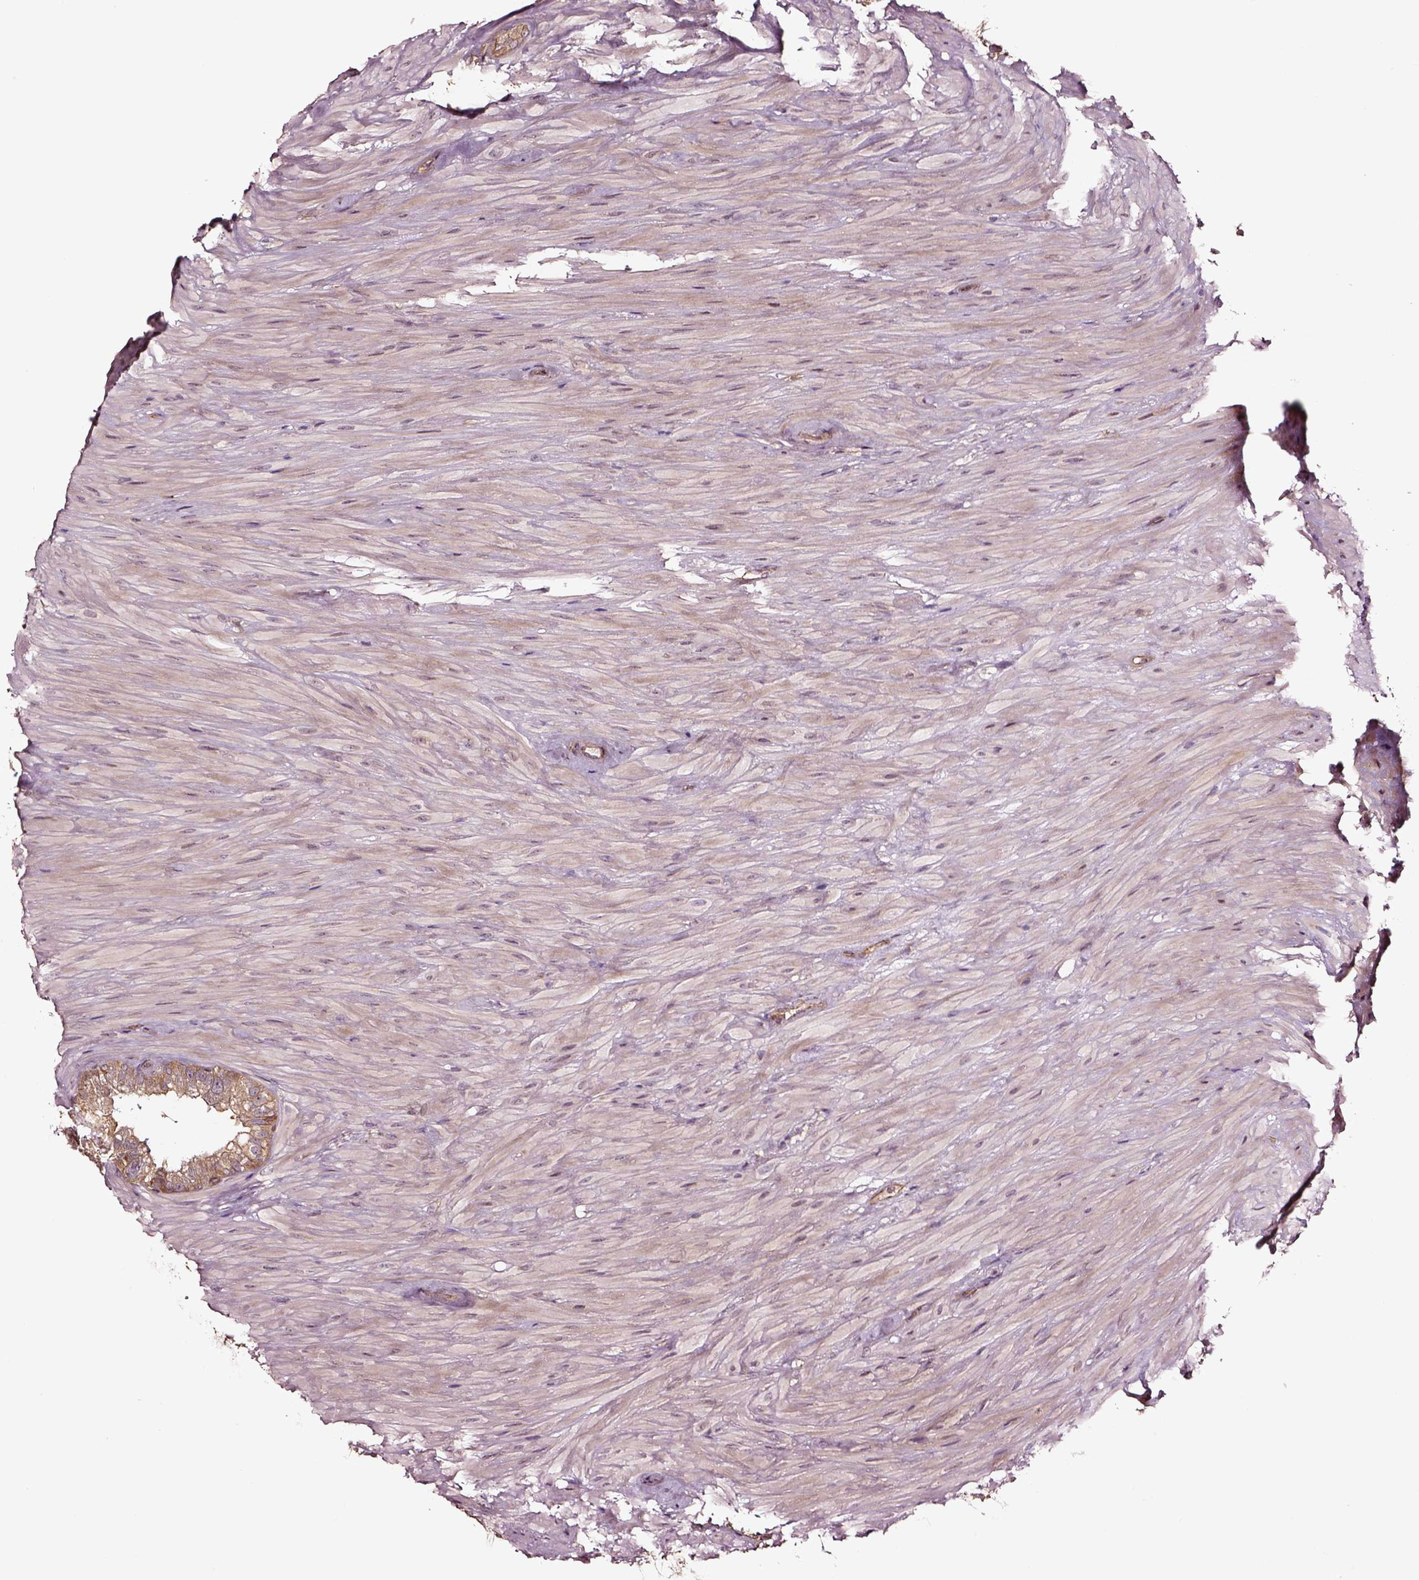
{"staining": {"intensity": "moderate", "quantity": ">75%", "location": "cytoplasmic/membranous"}, "tissue": "seminal vesicle", "cell_type": "Glandular cells", "image_type": "normal", "snomed": [{"axis": "morphology", "description": "Normal tissue, NOS"}, {"axis": "topography", "description": "Seminal veicle"}], "caption": "Protein expression analysis of unremarkable human seminal vesicle reveals moderate cytoplasmic/membranous expression in approximately >75% of glandular cells. (Brightfield microscopy of DAB IHC at high magnification).", "gene": "RASSF5", "patient": {"sex": "male", "age": 60}}